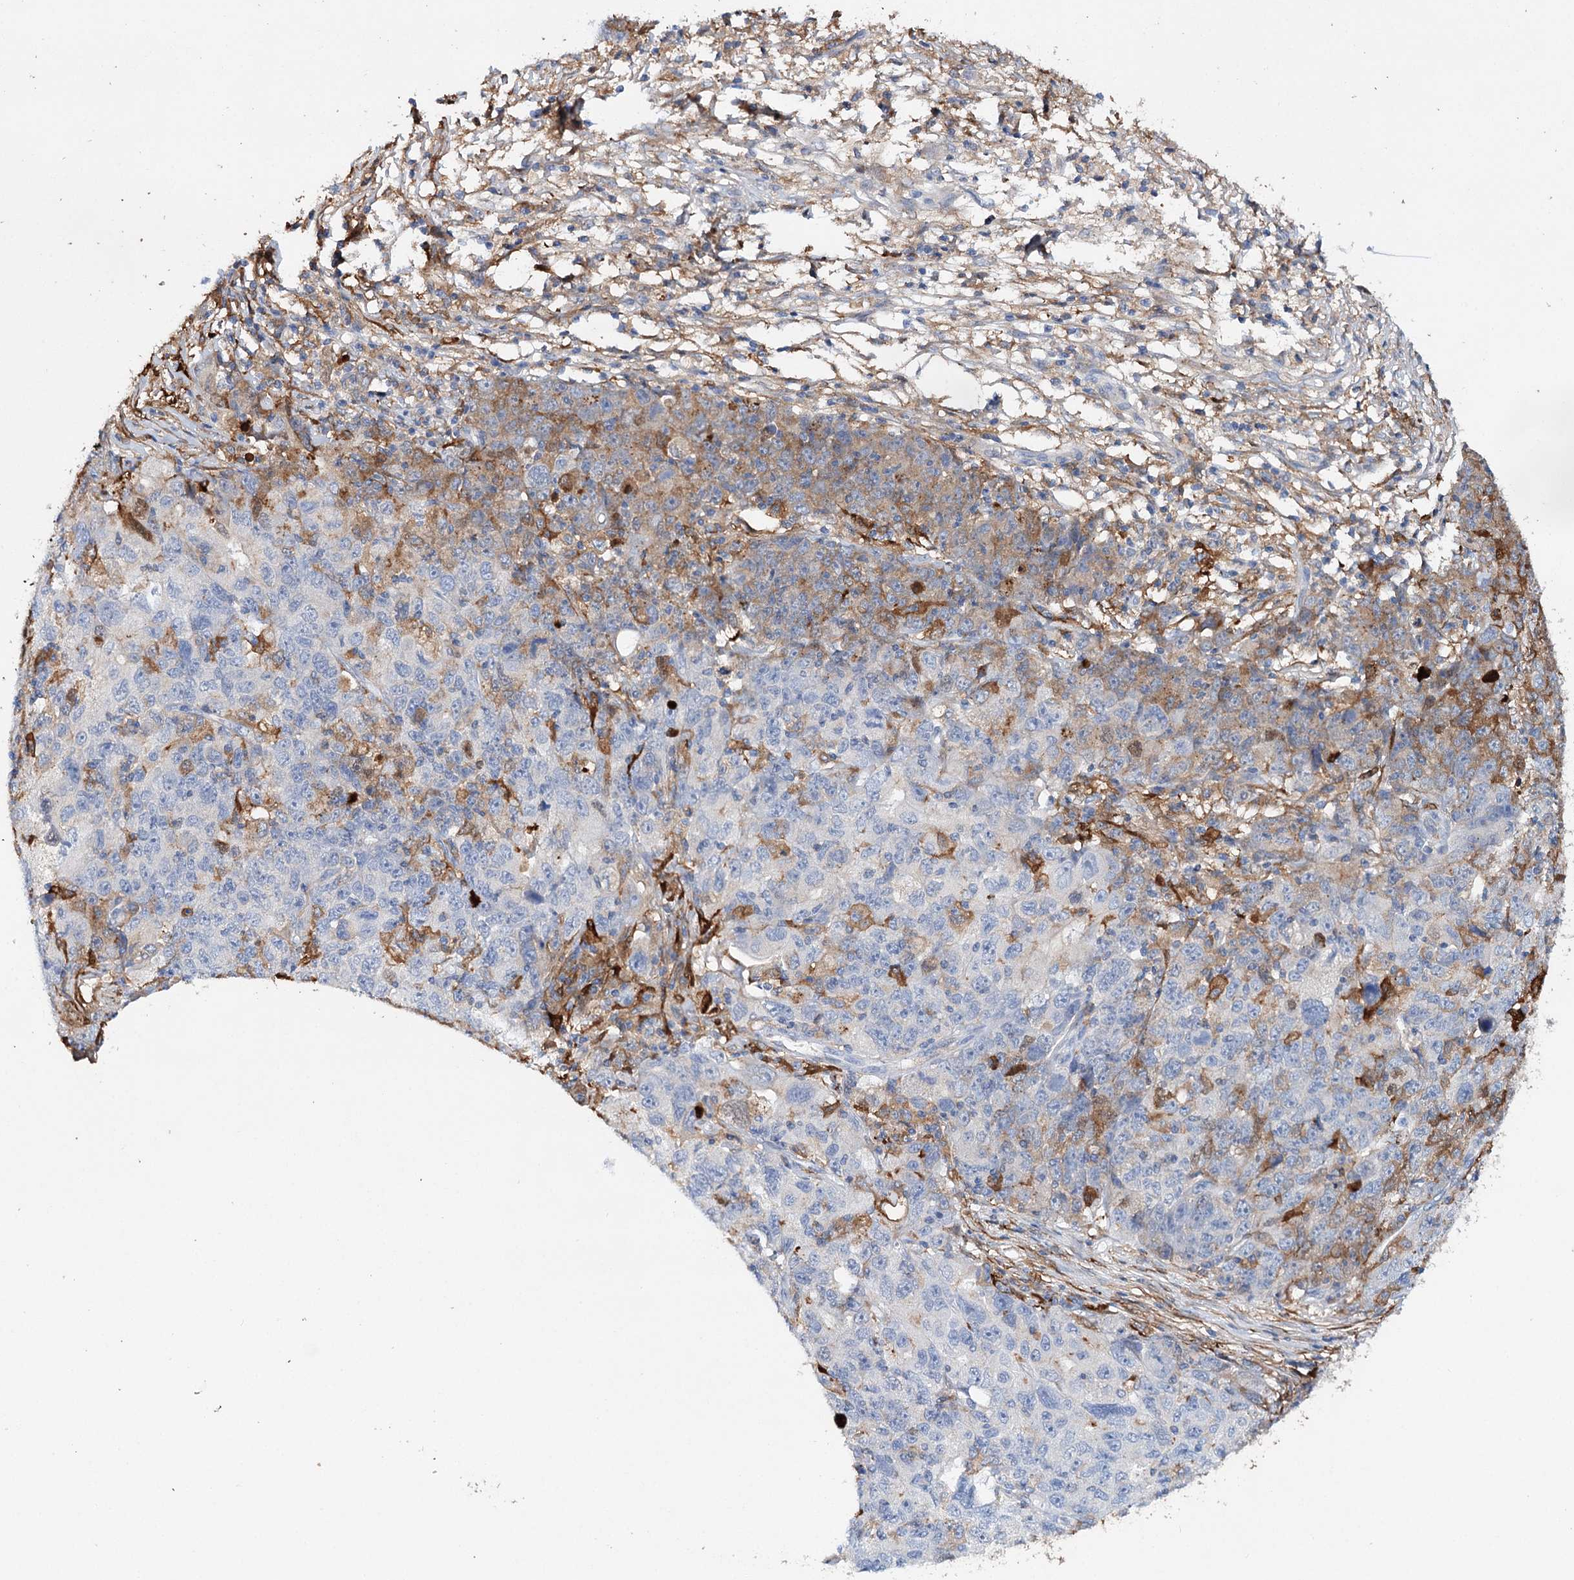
{"staining": {"intensity": "moderate", "quantity": "25%-75%", "location": "cytoplasmic/membranous"}, "tissue": "ovarian cancer", "cell_type": "Tumor cells", "image_type": "cancer", "snomed": [{"axis": "morphology", "description": "Carcinoma, endometroid"}, {"axis": "topography", "description": "Ovary"}], "caption": "IHC (DAB) staining of human ovarian endometroid carcinoma exhibits moderate cytoplasmic/membranous protein staining in about 25%-75% of tumor cells.", "gene": "CFAP46", "patient": {"sex": "female", "age": 42}}